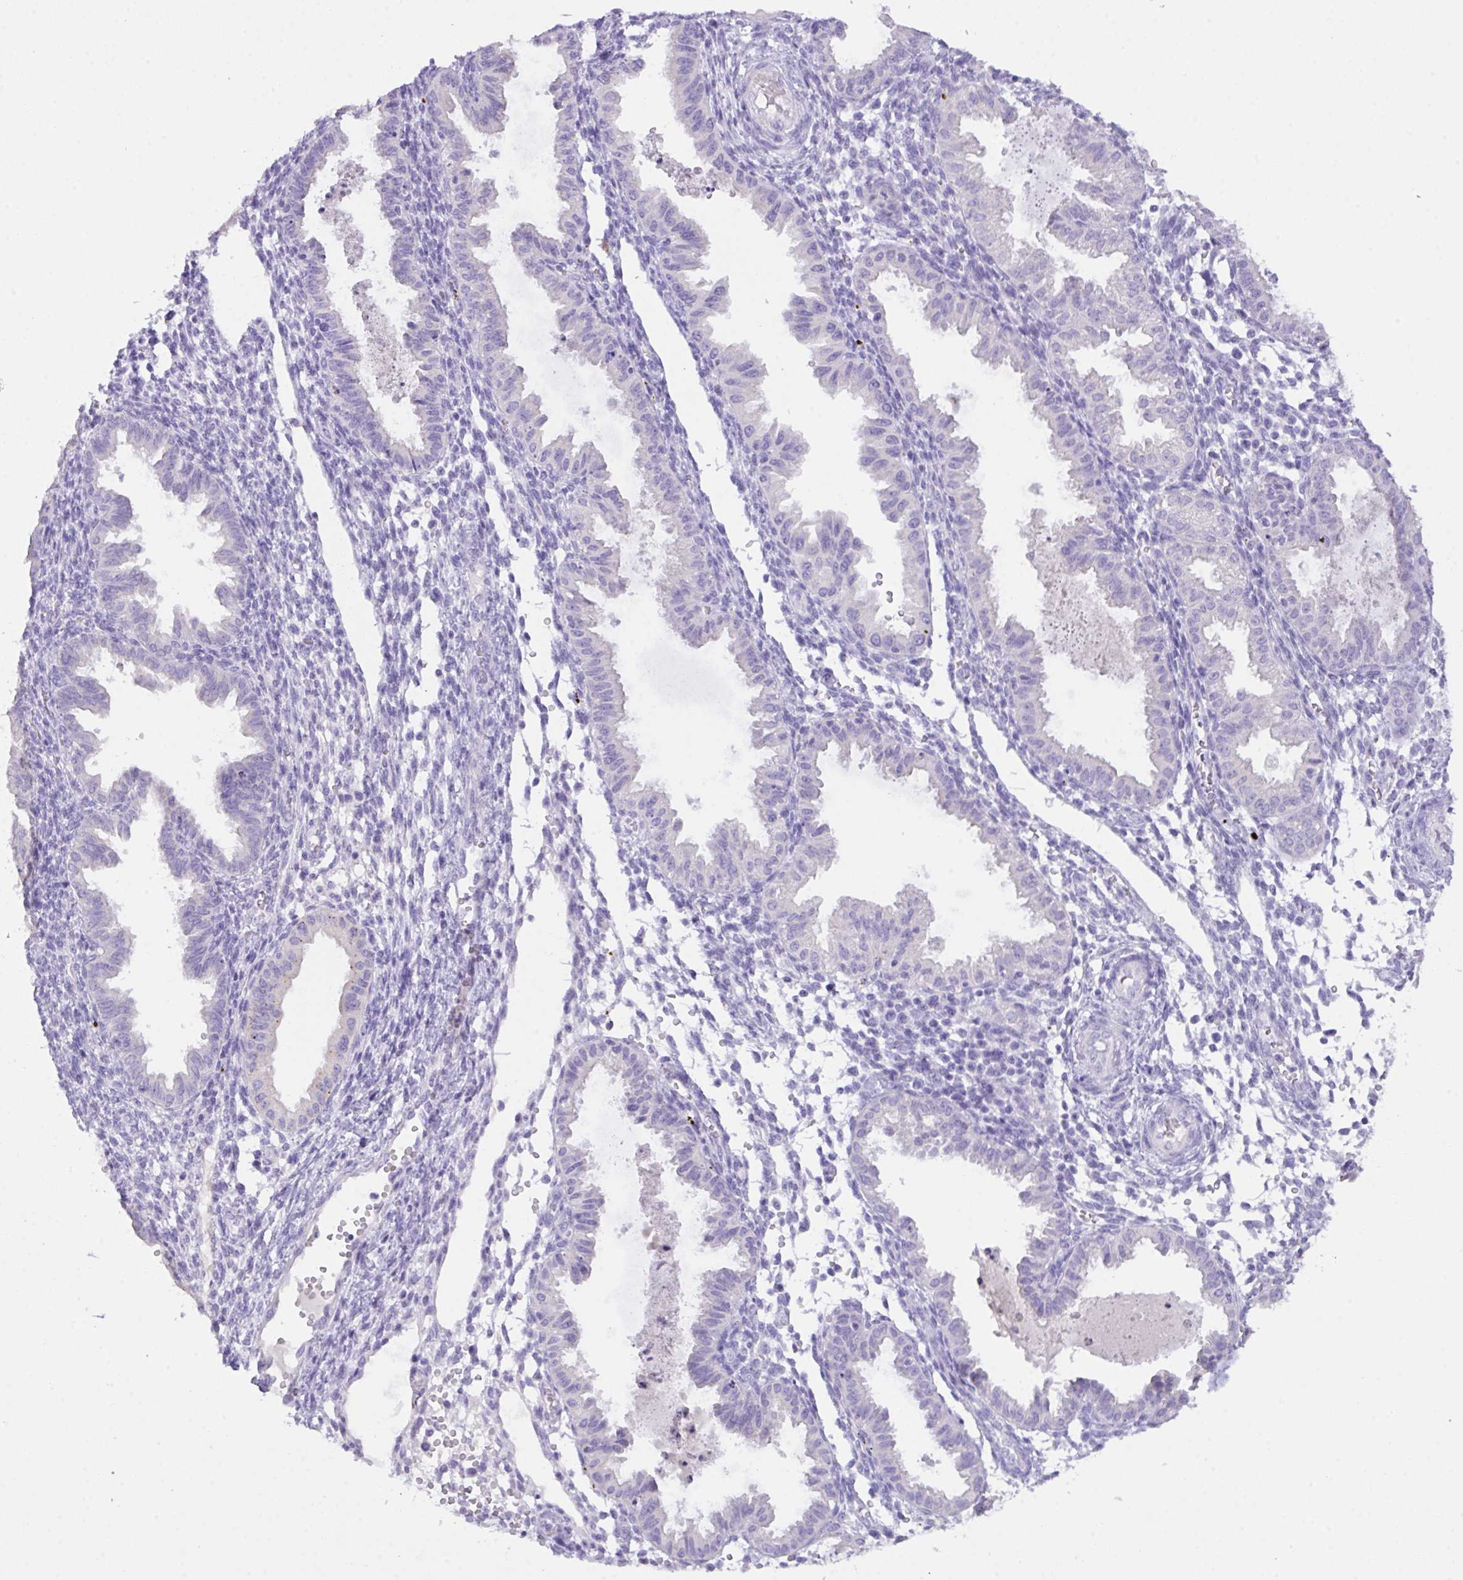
{"staining": {"intensity": "negative", "quantity": "none", "location": "none"}, "tissue": "endometrium", "cell_type": "Cells in endometrial stroma", "image_type": "normal", "snomed": [{"axis": "morphology", "description": "Normal tissue, NOS"}, {"axis": "topography", "description": "Endometrium"}], "caption": "Immunohistochemistry (IHC) of normal human endometrium demonstrates no expression in cells in endometrial stroma. (DAB (3,3'-diaminobenzidine) IHC visualized using brightfield microscopy, high magnification).", "gene": "CST11", "patient": {"sex": "female", "age": 33}}